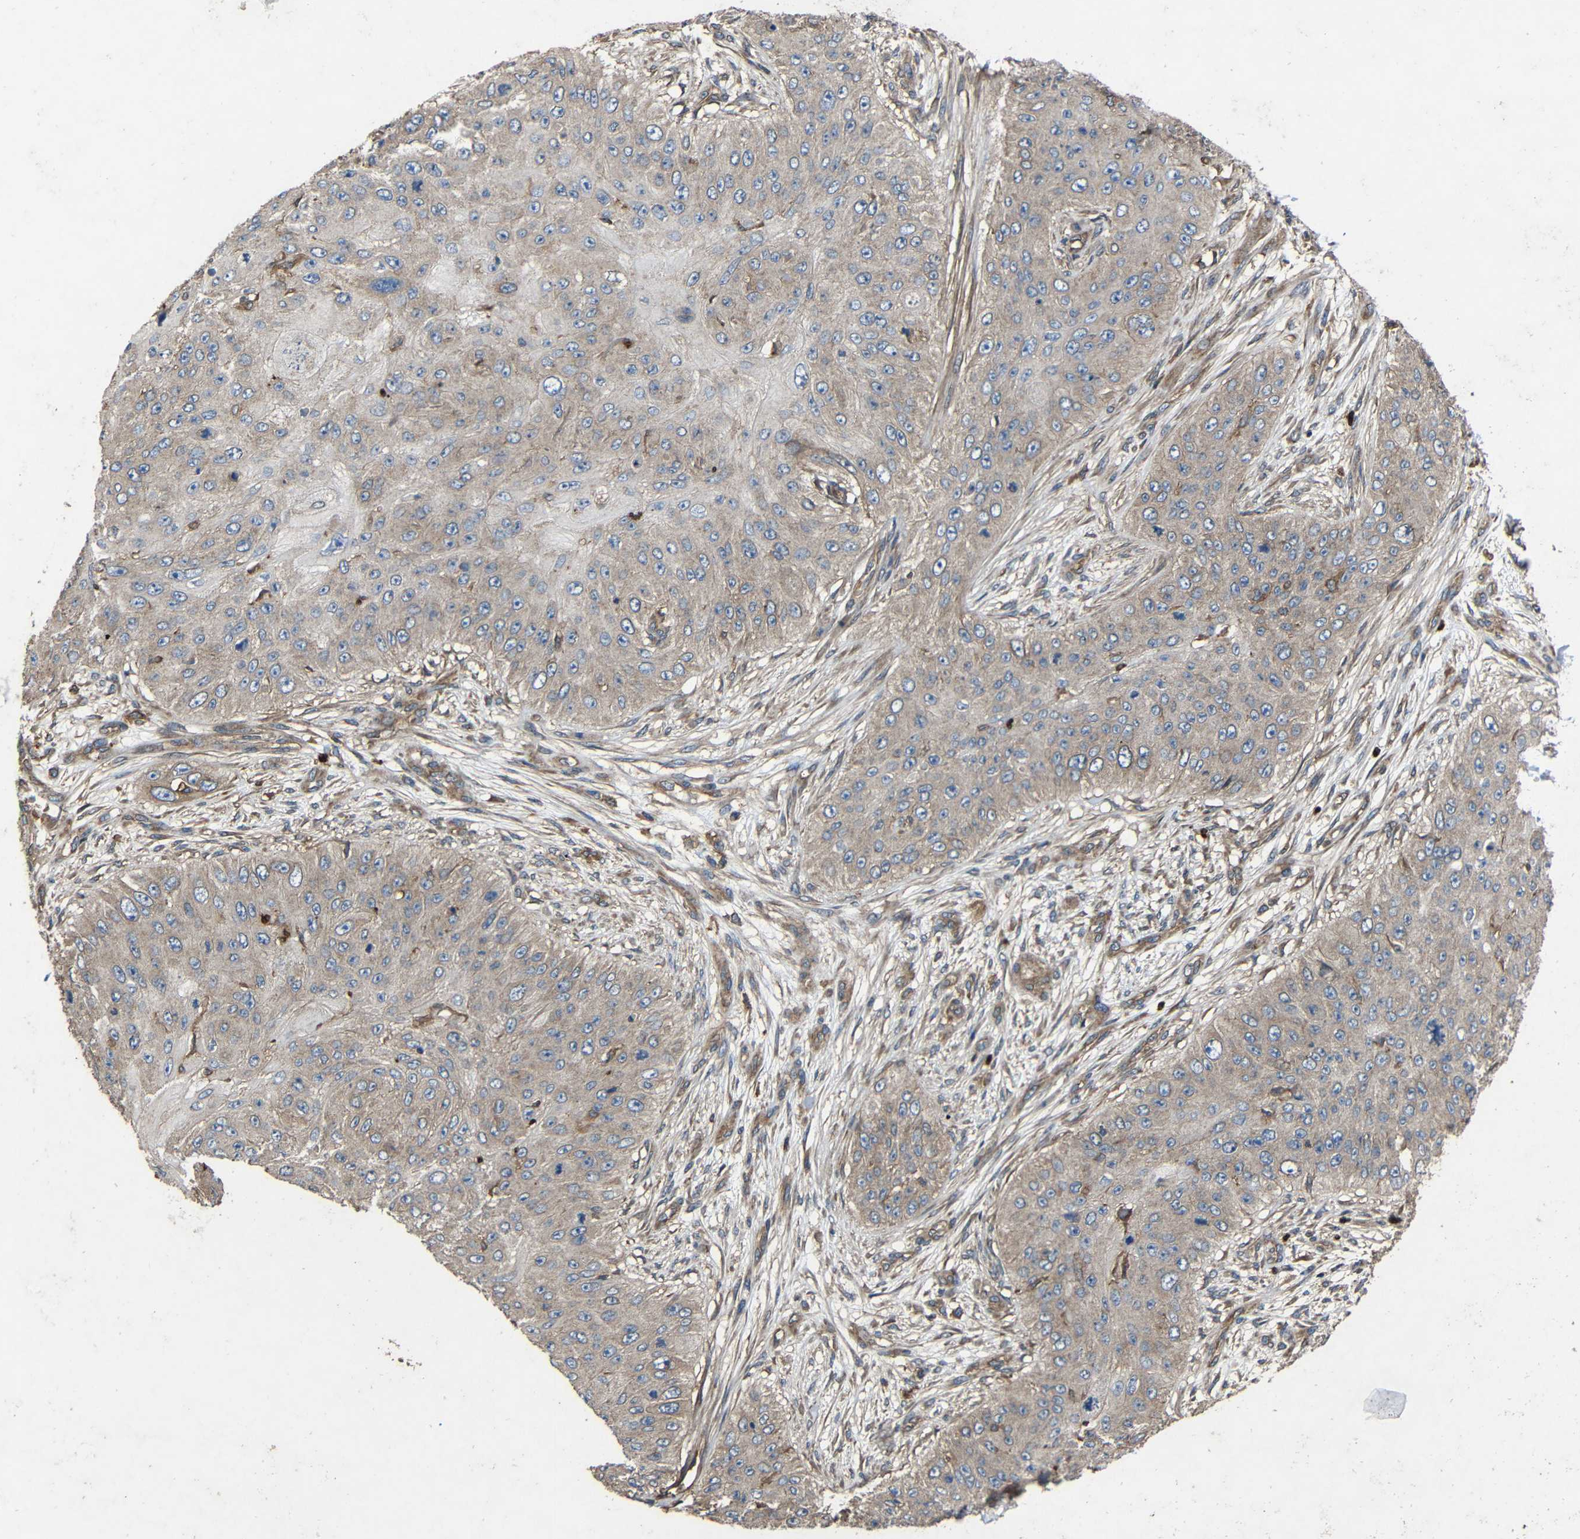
{"staining": {"intensity": "negative", "quantity": "none", "location": "none"}, "tissue": "skin cancer", "cell_type": "Tumor cells", "image_type": "cancer", "snomed": [{"axis": "morphology", "description": "Squamous cell carcinoma, NOS"}, {"axis": "topography", "description": "Skin"}], "caption": "Human skin squamous cell carcinoma stained for a protein using immunohistochemistry displays no expression in tumor cells.", "gene": "TREM2", "patient": {"sex": "female", "age": 80}}